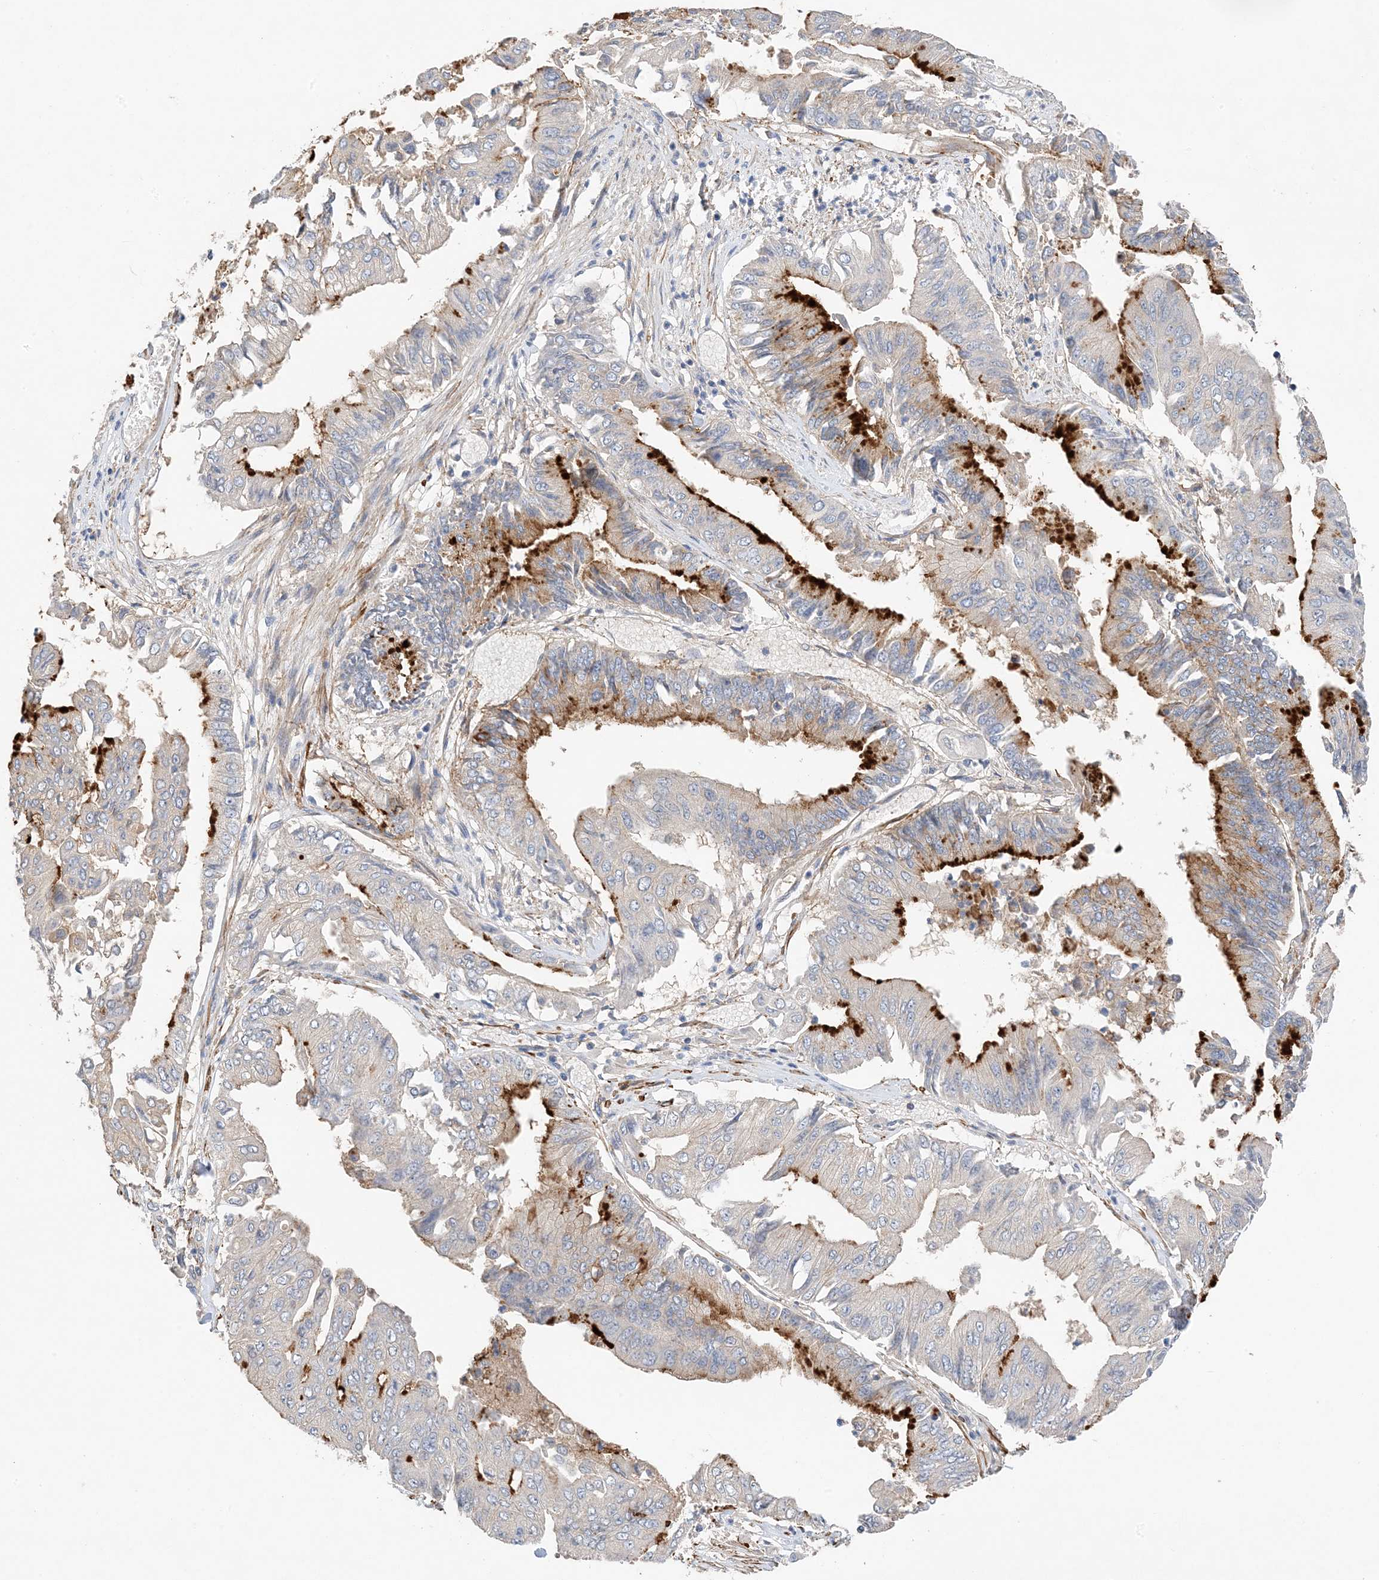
{"staining": {"intensity": "strong", "quantity": "25%-75%", "location": "cytoplasmic/membranous"}, "tissue": "pancreatic cancer", "cell_type": "Tumor cells", "image_type": "cancer", "snomed": [{"axis": "morphology", "description": "Adenocarcinoma, NOS"}, {"axis": "topography", "description": "Pancreas"}], "caption": "Protein expression analysis of human pancreatic cancer (adenocarcinoma) reveals strong cytoplasmic/membranous expression in approximately 25%-75% of tumor cells.", "gene": "KIFBP", "patient": {"sex": "female", "age": 77}}